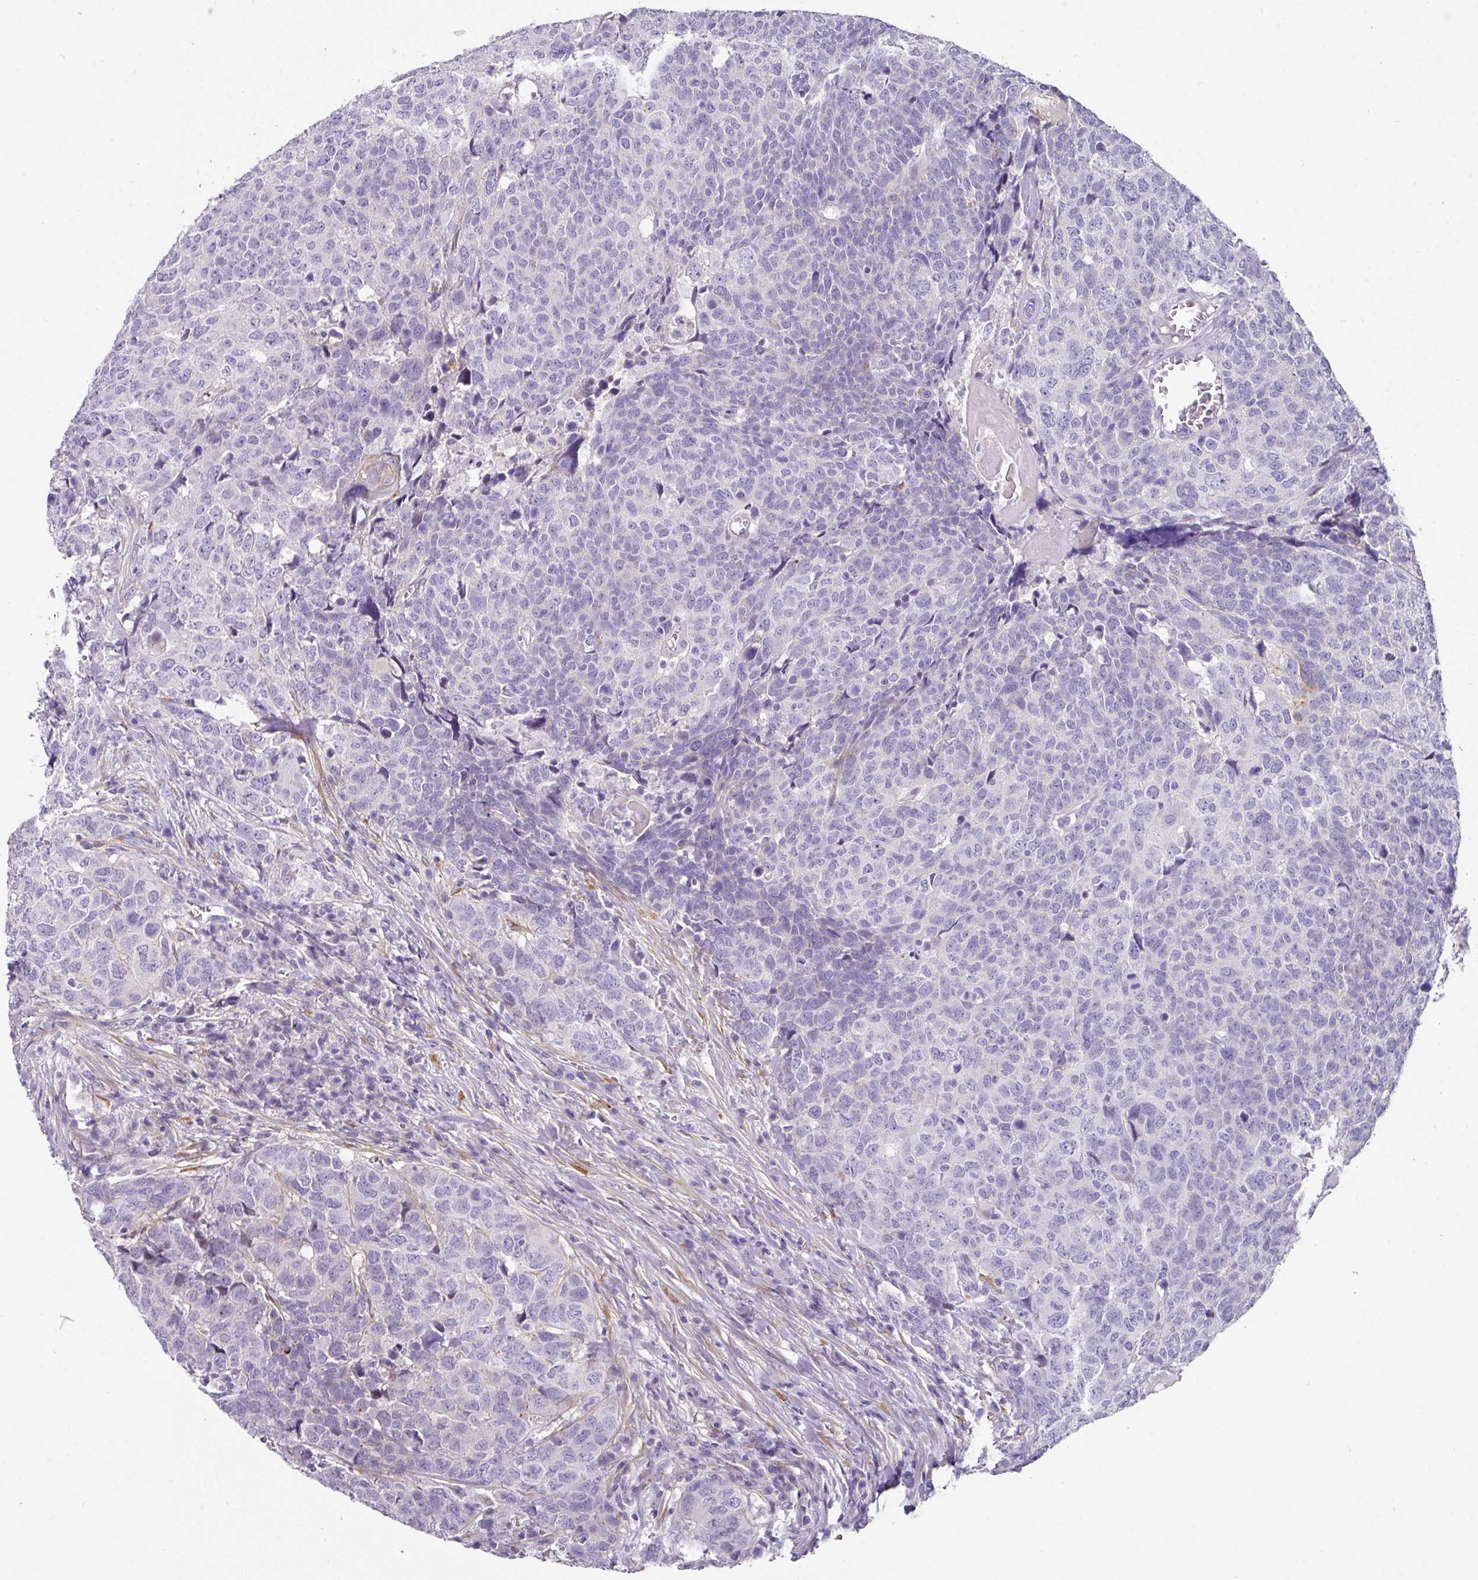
{"staining": {"intensity": "negative", "quantity": "none", "location": "none"}, "tissue": "head and neck cancer", "cell_type": "Tumor cells", "image_type": "cancer", "snomed": [{"axis": "morphology", "description": "Squamous cell carcinoma, NOS"}, {"axis": "topography", "description": "Head-Neck"}], "caption": "High power microscopy micrograph of an immunohistochemistry (IHC) micrograph of head and neck cancer, revealing no significant expression in tumor cells.", "gene": "ANKRD29", "patient": {"sex": "male", "age": 66}}